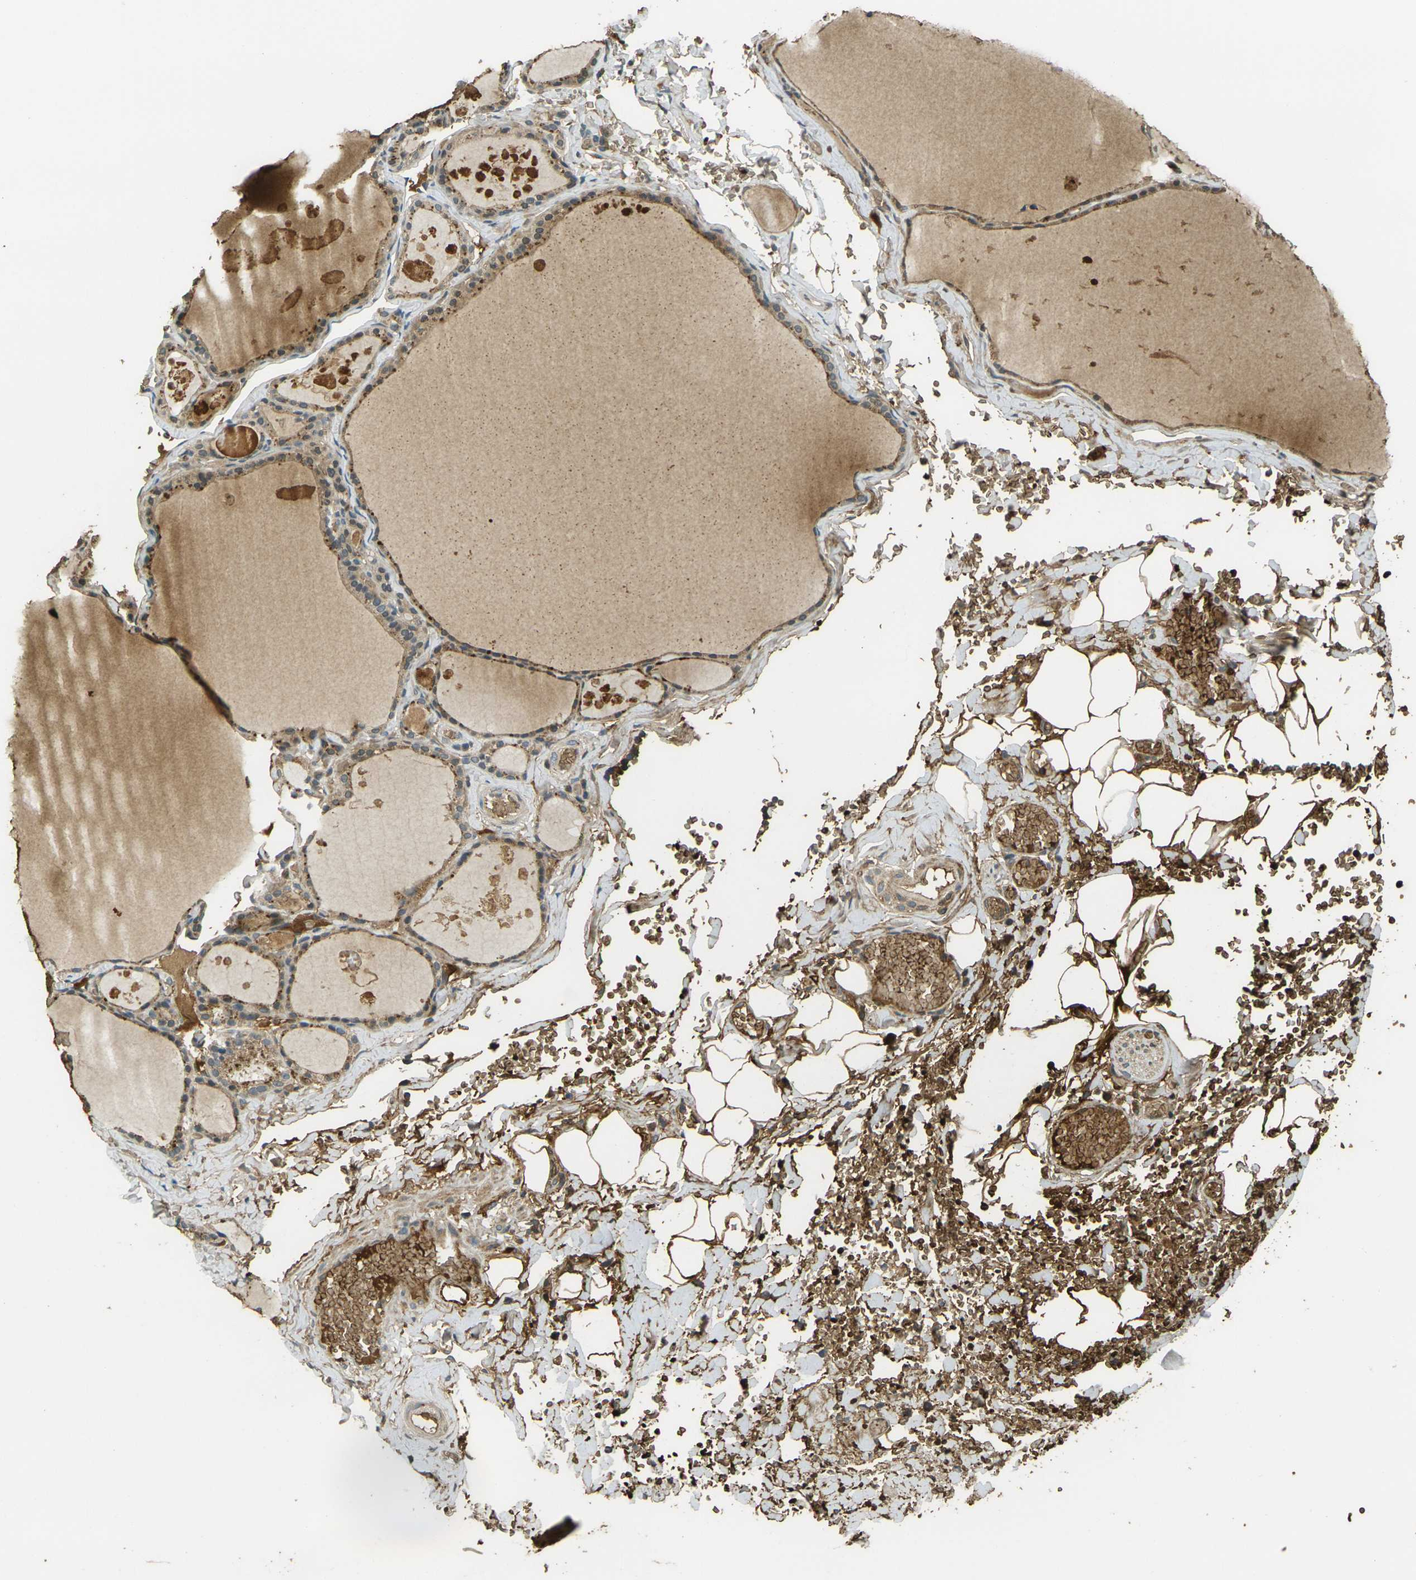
{"staining": {"intensity": "moderate", "quantity": ">75%", "location": "cytoplasmic/membranous"}, "tissue": "thyroid gland", "cell_type": "Glandular cells", "image_type": "normal", "snomed": [{"axis": "morphology", "description": "Normal tissue, NOS"}, {"axis": "topography", "description": "Thyroid gland"}], "caption": "Unremarkable thyroid gland exhibits moderate cytoplasmic/membranous positivity in approximately >75% of glandular cells.", "gene": "TOR1A", "patient": {"sex": "male", "age": 56}}